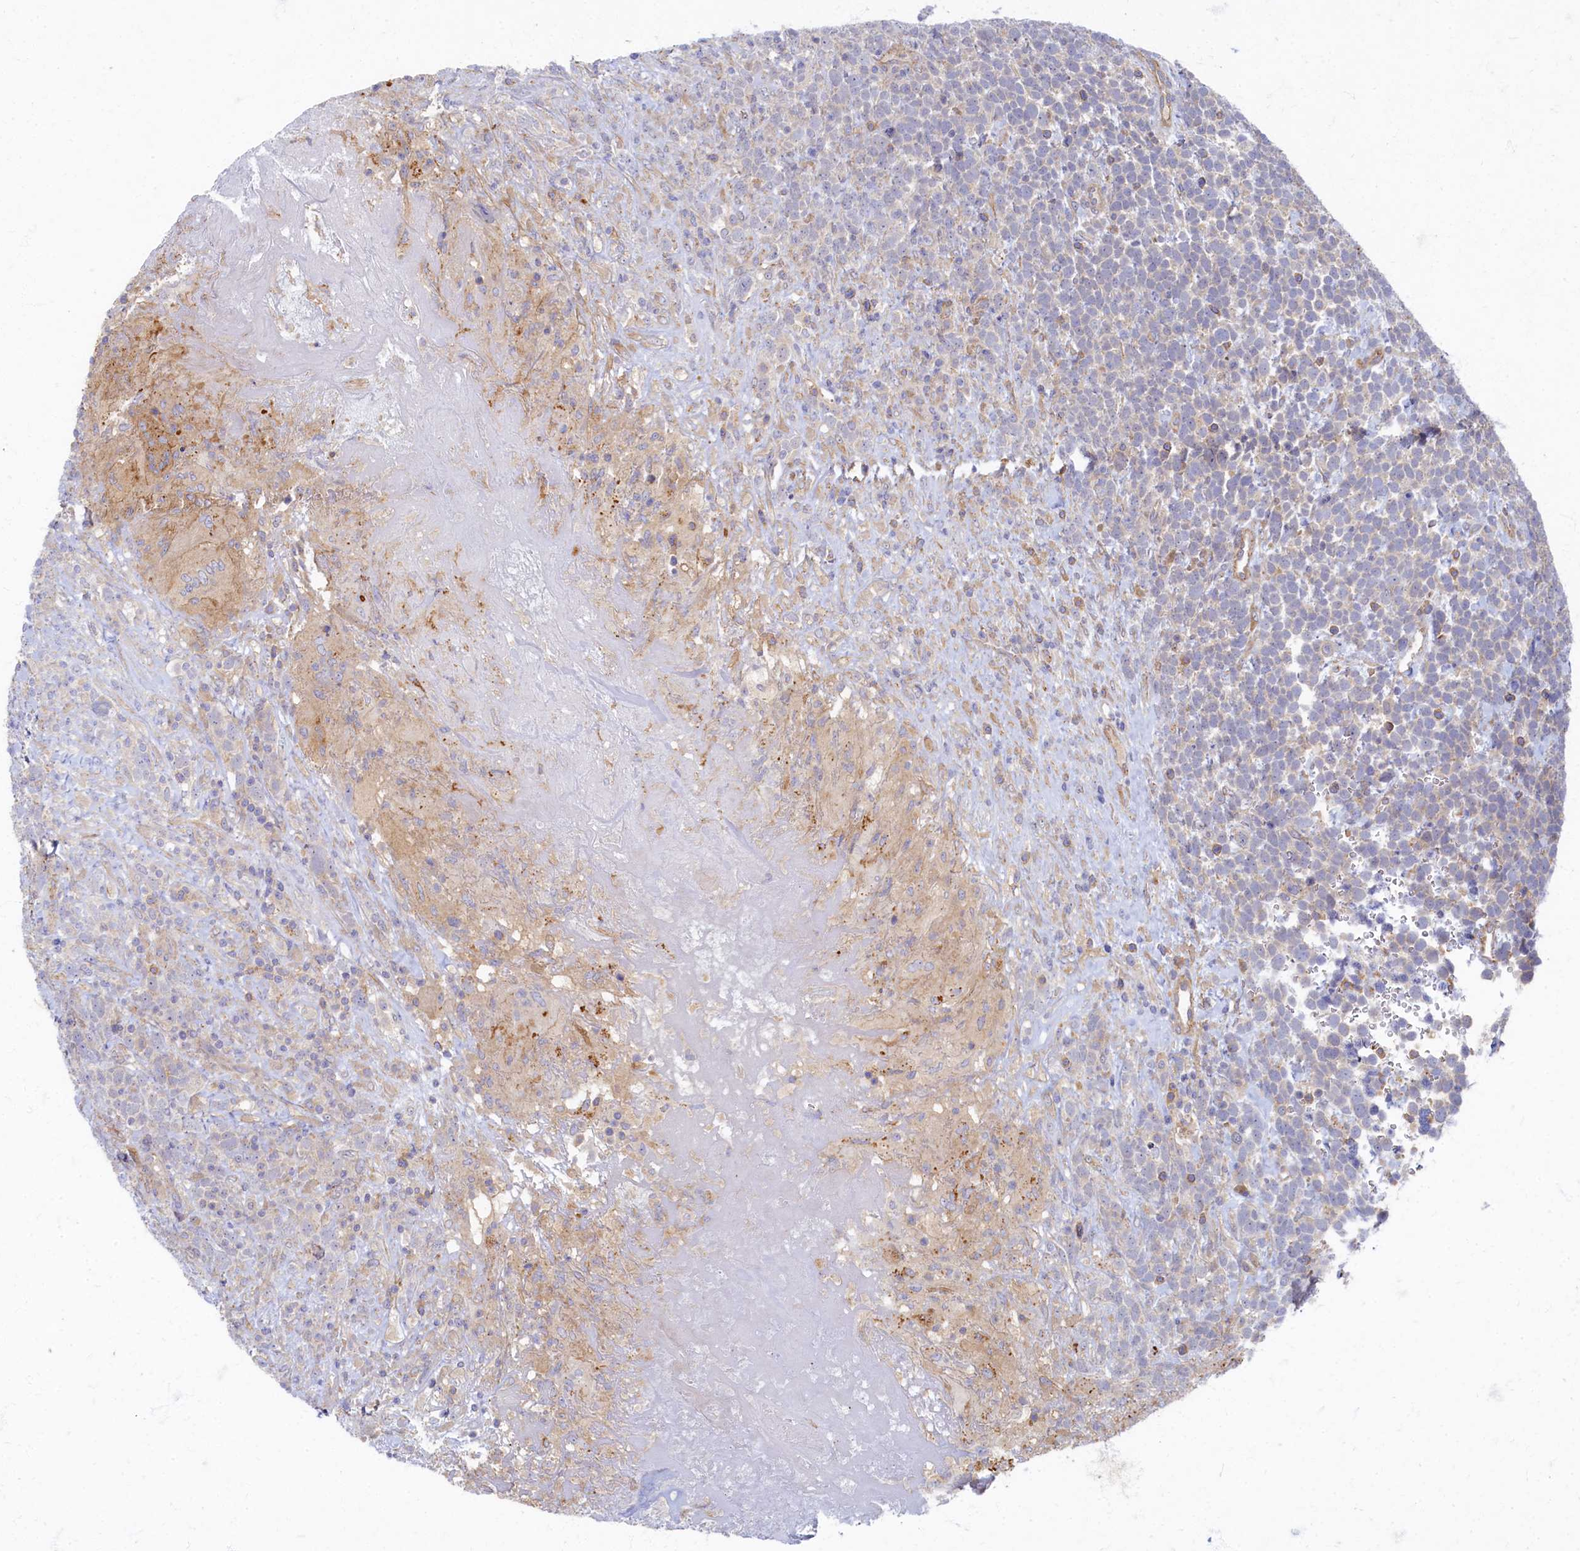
{"staining": {"intensity": "weak", "quantity": "<25%", "location": "cytoplasmic/membranous"}, "tissue": "urothelial cancer", "cell_type": "Tumor cells", "image_type": "cancer", "snomed": [{"axis": "morphology", "description": "Urothelial carcinoma, High grade"}, {"axis": "topography", "description": "Urinary bladder"}], "caption": "Protein analysis of urothelial cancer shows no significant staining in tumor cells.", "gene": "PSMG2", "patient": {"sex": "female", "age": 82}}